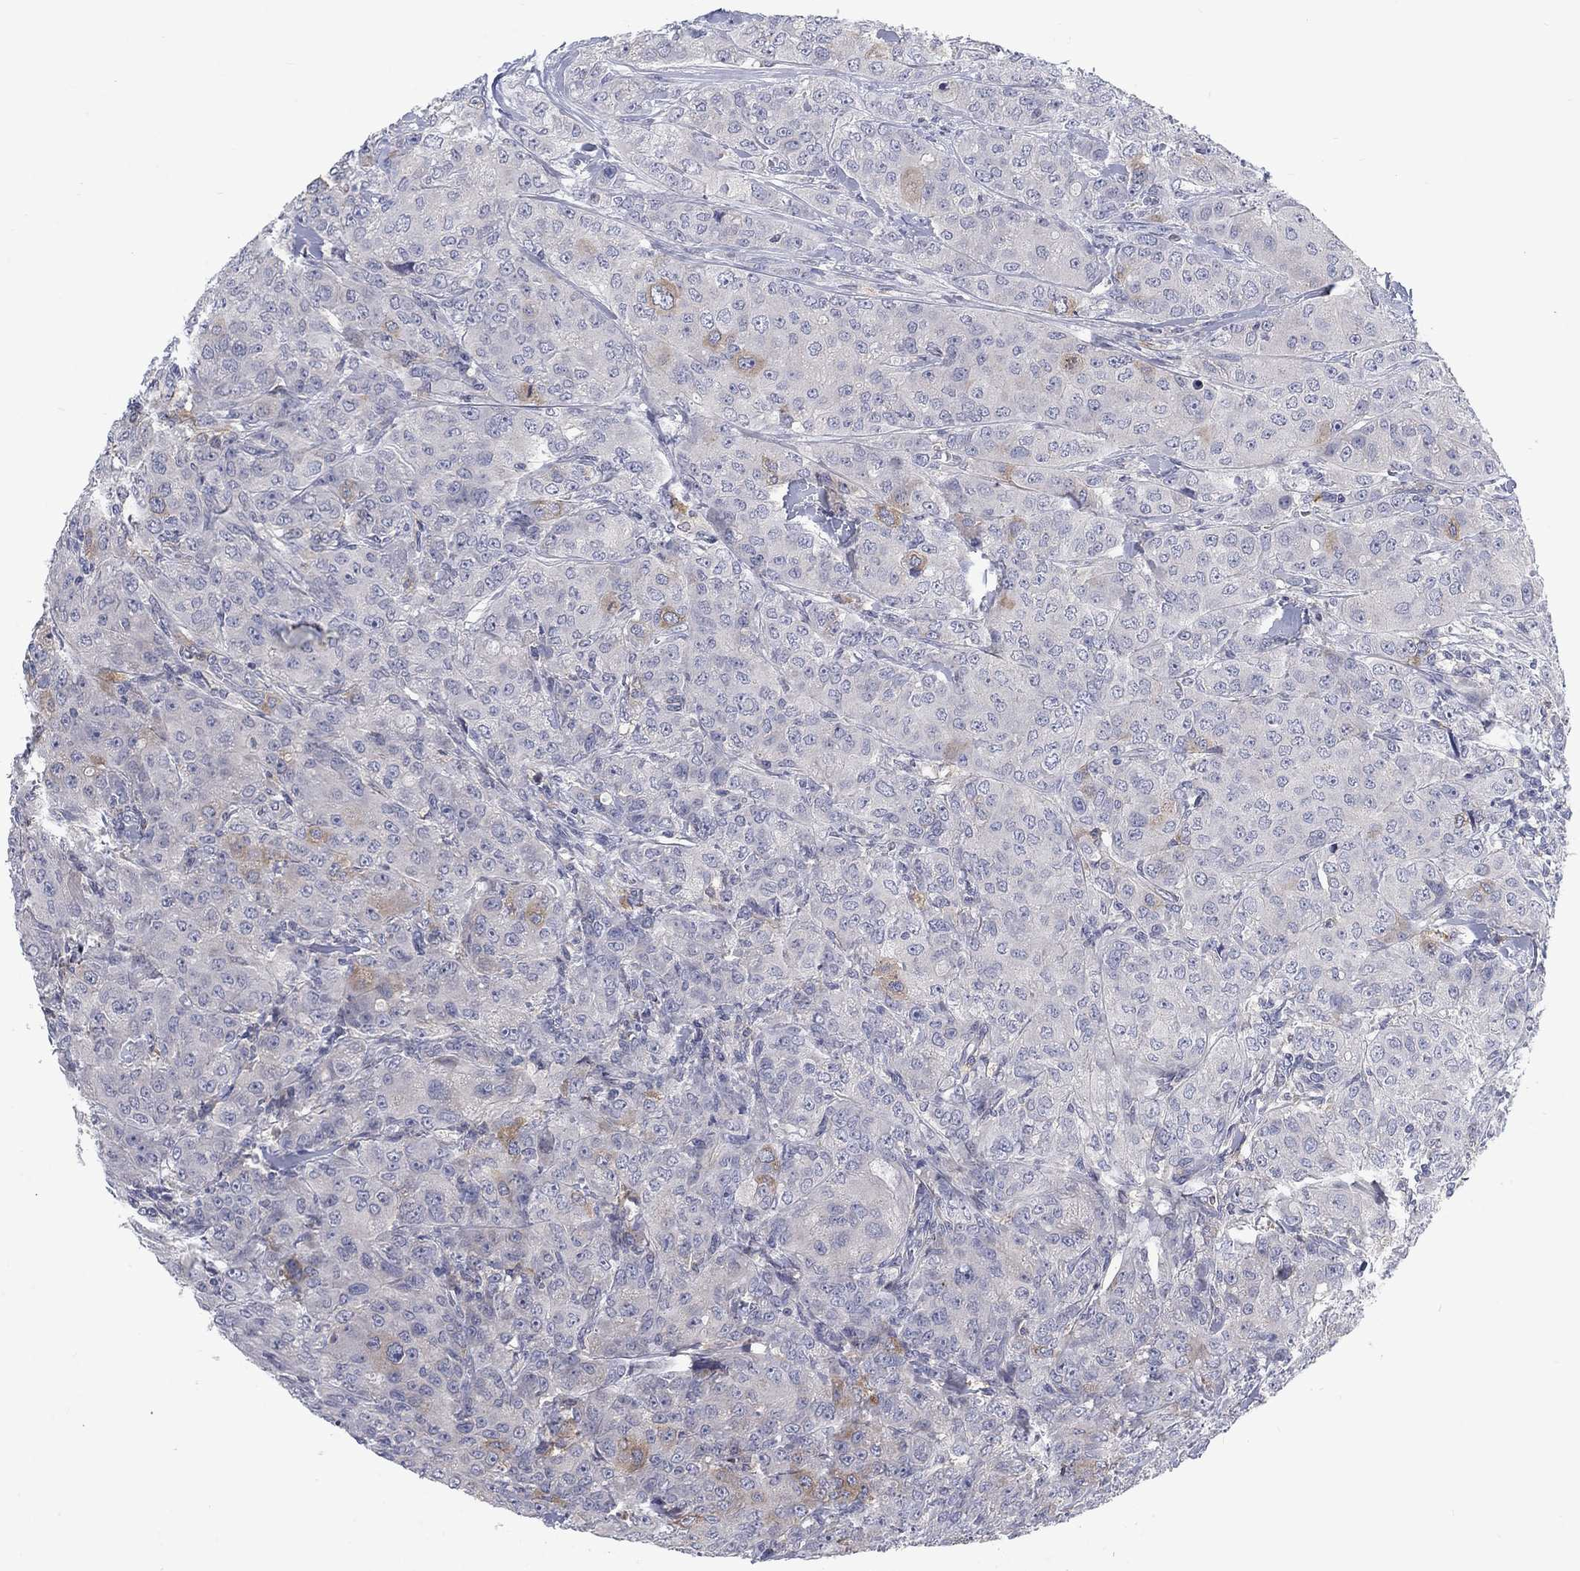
{"staining": {"intensity": "weak", "quantity": "<25%", "location": "cytoplasmic/membranous"}, "tissue": "breast cancer", "cell_type": "Tumor cells", "image_type": "cancer", "snomed": [{"axis": "morphology", "description": "Duct carcinoma"}, {"axis": "topography", "description": "Breast"}], "caption": "Tumor cells show no significant protein positivity in breast intraductal carcinoma.", "gene": "KIF15", "patient": {"sex": "female", "age": 43}}